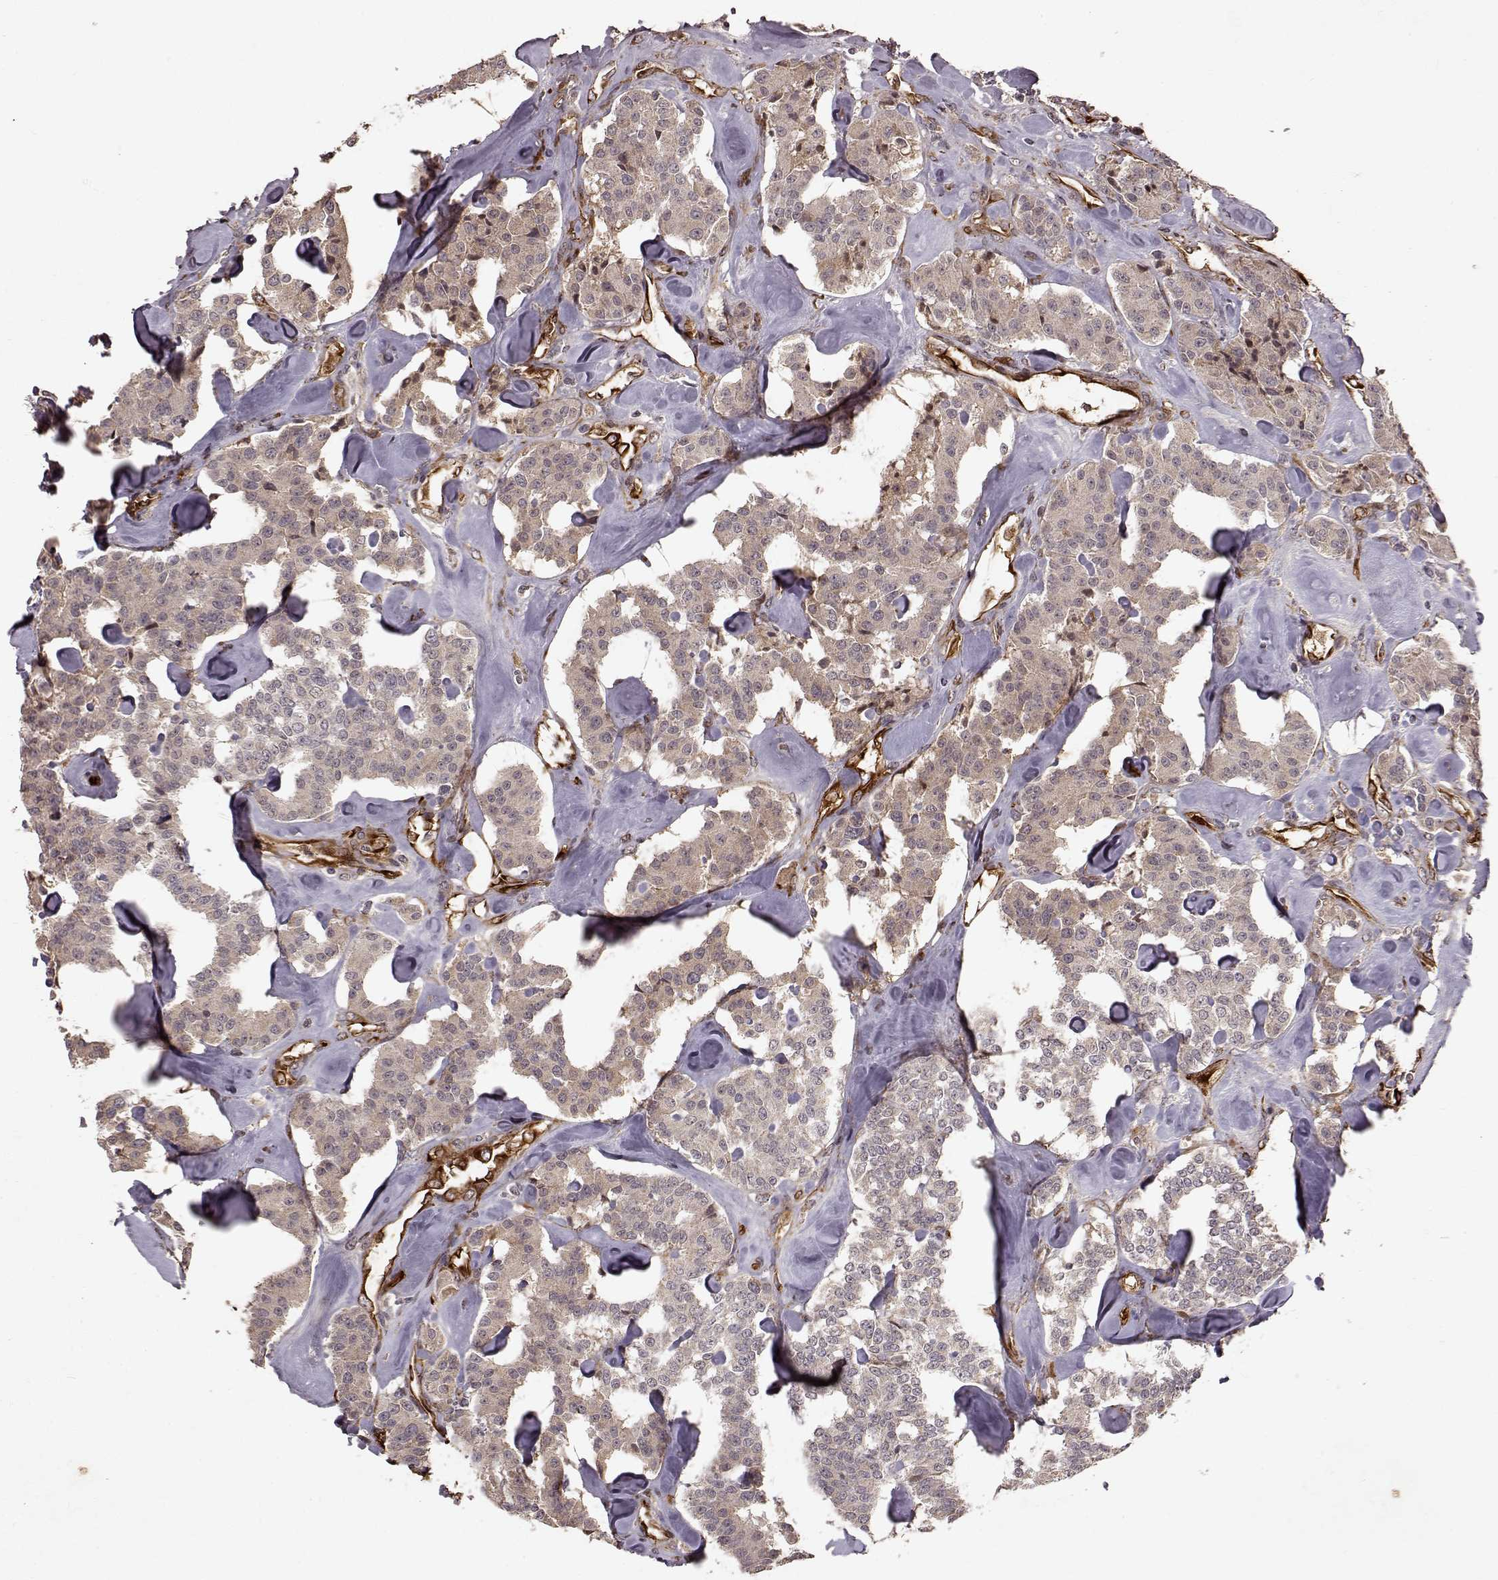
{"staining": {"intensity": "weak", "quantity": ">75%", "location": "cytoplasmic/membranous"}, "tissue": "carcinoid", "cell_type": "Tumor cells", "image_type": "cancer", "snomed": [{"axis": "morphology", "description": "Carcinoid, malignant, NOS"}, {"axis": "topography", "description": "Pancreas"}], "caption": "Approximately >75% of tumor cells in carcinoid exhibit weak cytoplasmic/membranous protein staining as visualized by brown immunohistochemical staining.", "gene": "FSTL1", "patient": {"sex": "male", "age": 41}}